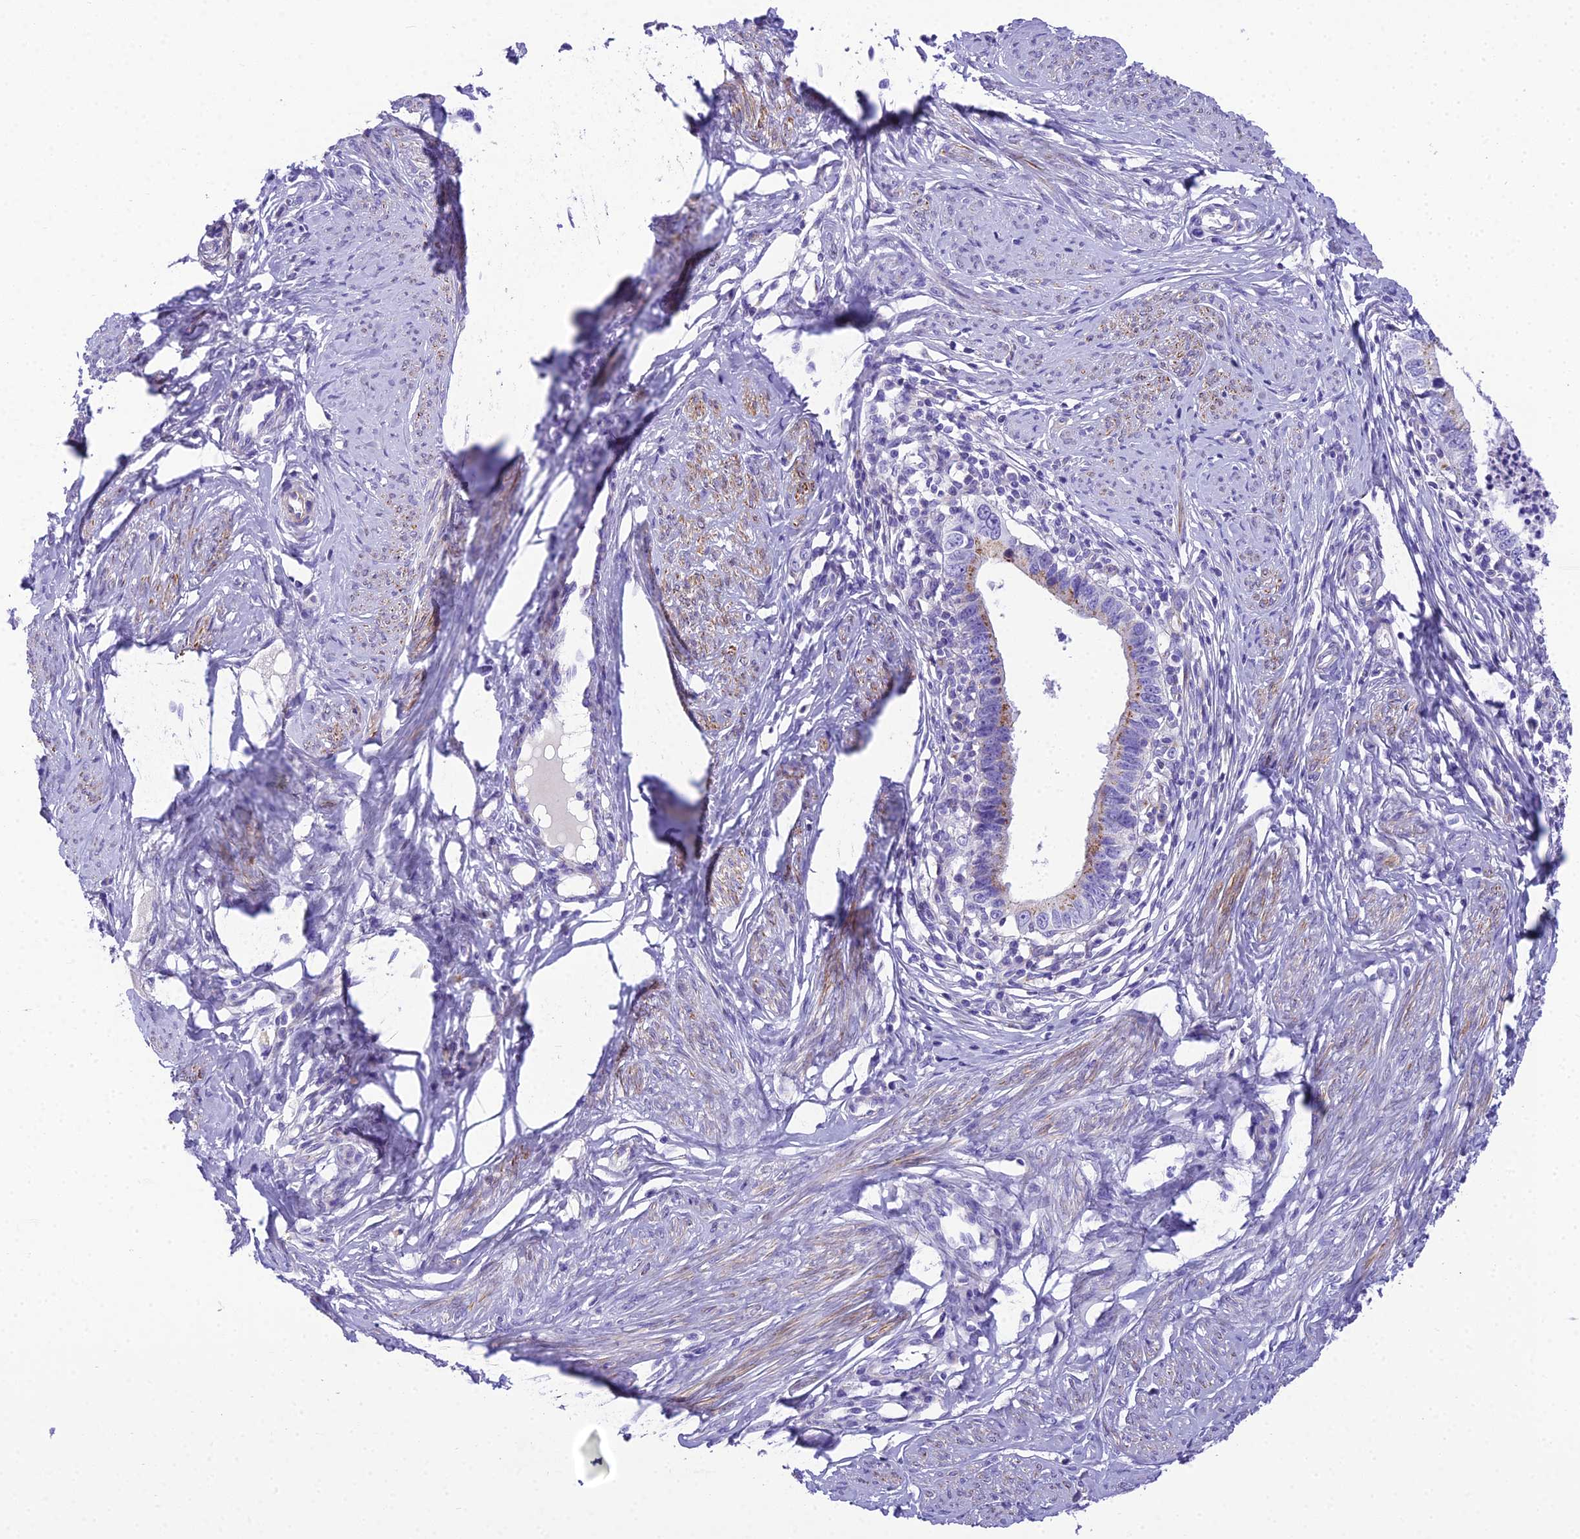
{"staining": {"intensity": "moderate", "quantity": "<25%", "location": "cytoplasmic/membranous"}, "tissue": "cervical cancer", "cell_type": "Tumor cells", "image_type": "cancer", "snomed": [{"axis": "morphology", "description": "Adenocarcinoma, NOS"}, {"axis": "topography", "description": "Cervix"}], "caption": "Tumor cells exhibit low levels of moderate cytoplasmic/membranous staining in approximately <25% of cells in human cervical adenocarcinoma.", "gene": "GFRA1", "patient": {"sex": "female", "age": 36}}